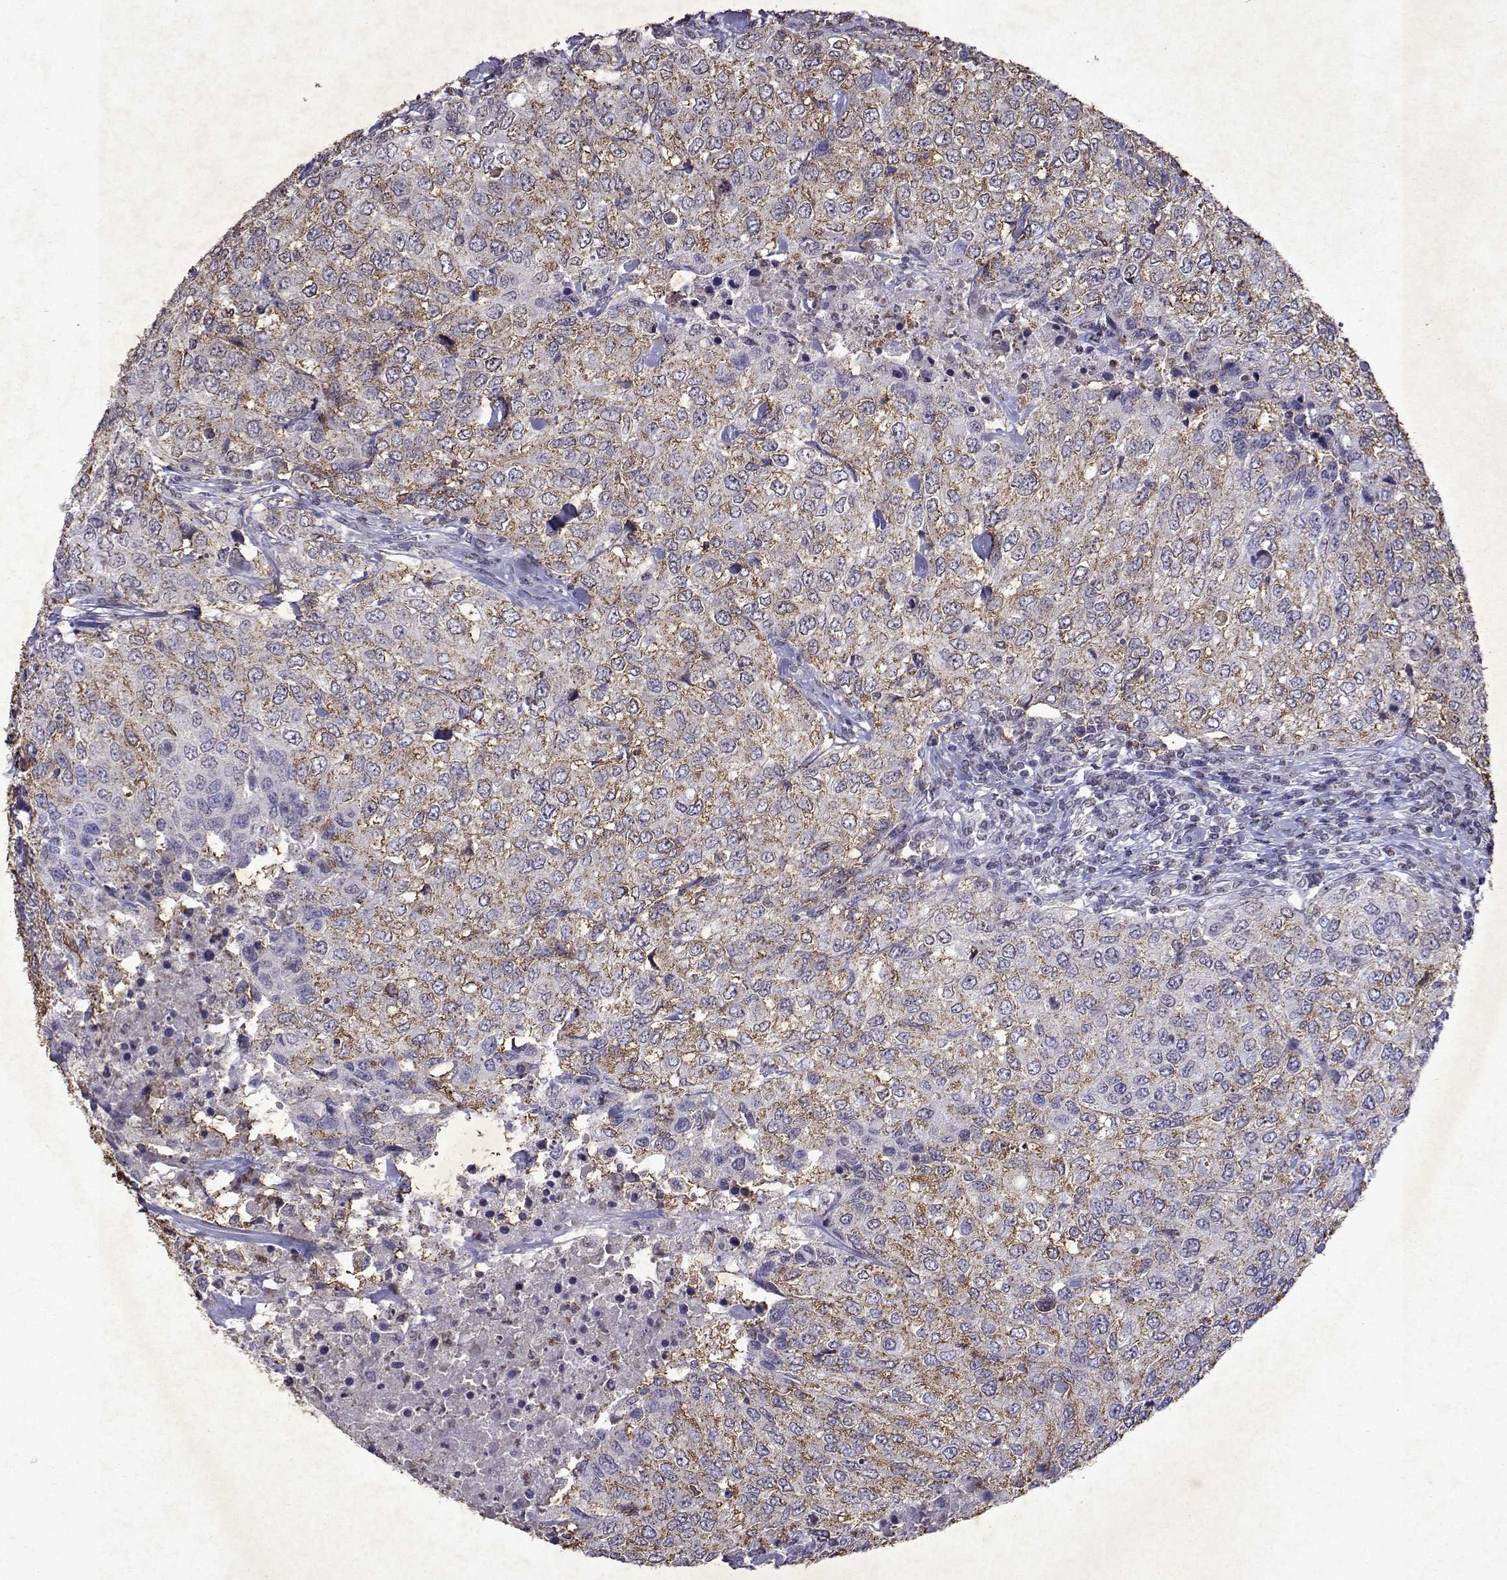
{"staining": {"intensity": "moderate", "quantity": "25%-75%", "location": "cytoplasmic/membranous"}, "tissue": "urothelial cancer", "cell_type": "Tumor cells", "image_type": "cancer", "snomed": [{"axis": "morphology", "description": "Urothelial carcinoma, High grade"}, {"axis": "topography", "description": "Urinary bladder"}], "caption": "Immunohistochemistry (DAB) staining of human high-grade urothelial carcinoma displays moderate cytoplasmic/membranous protein expression in approximately 25%-75% of tumor cells.", "gene": "DUSP28", "patient": {"sex": "female", "age": 78}}